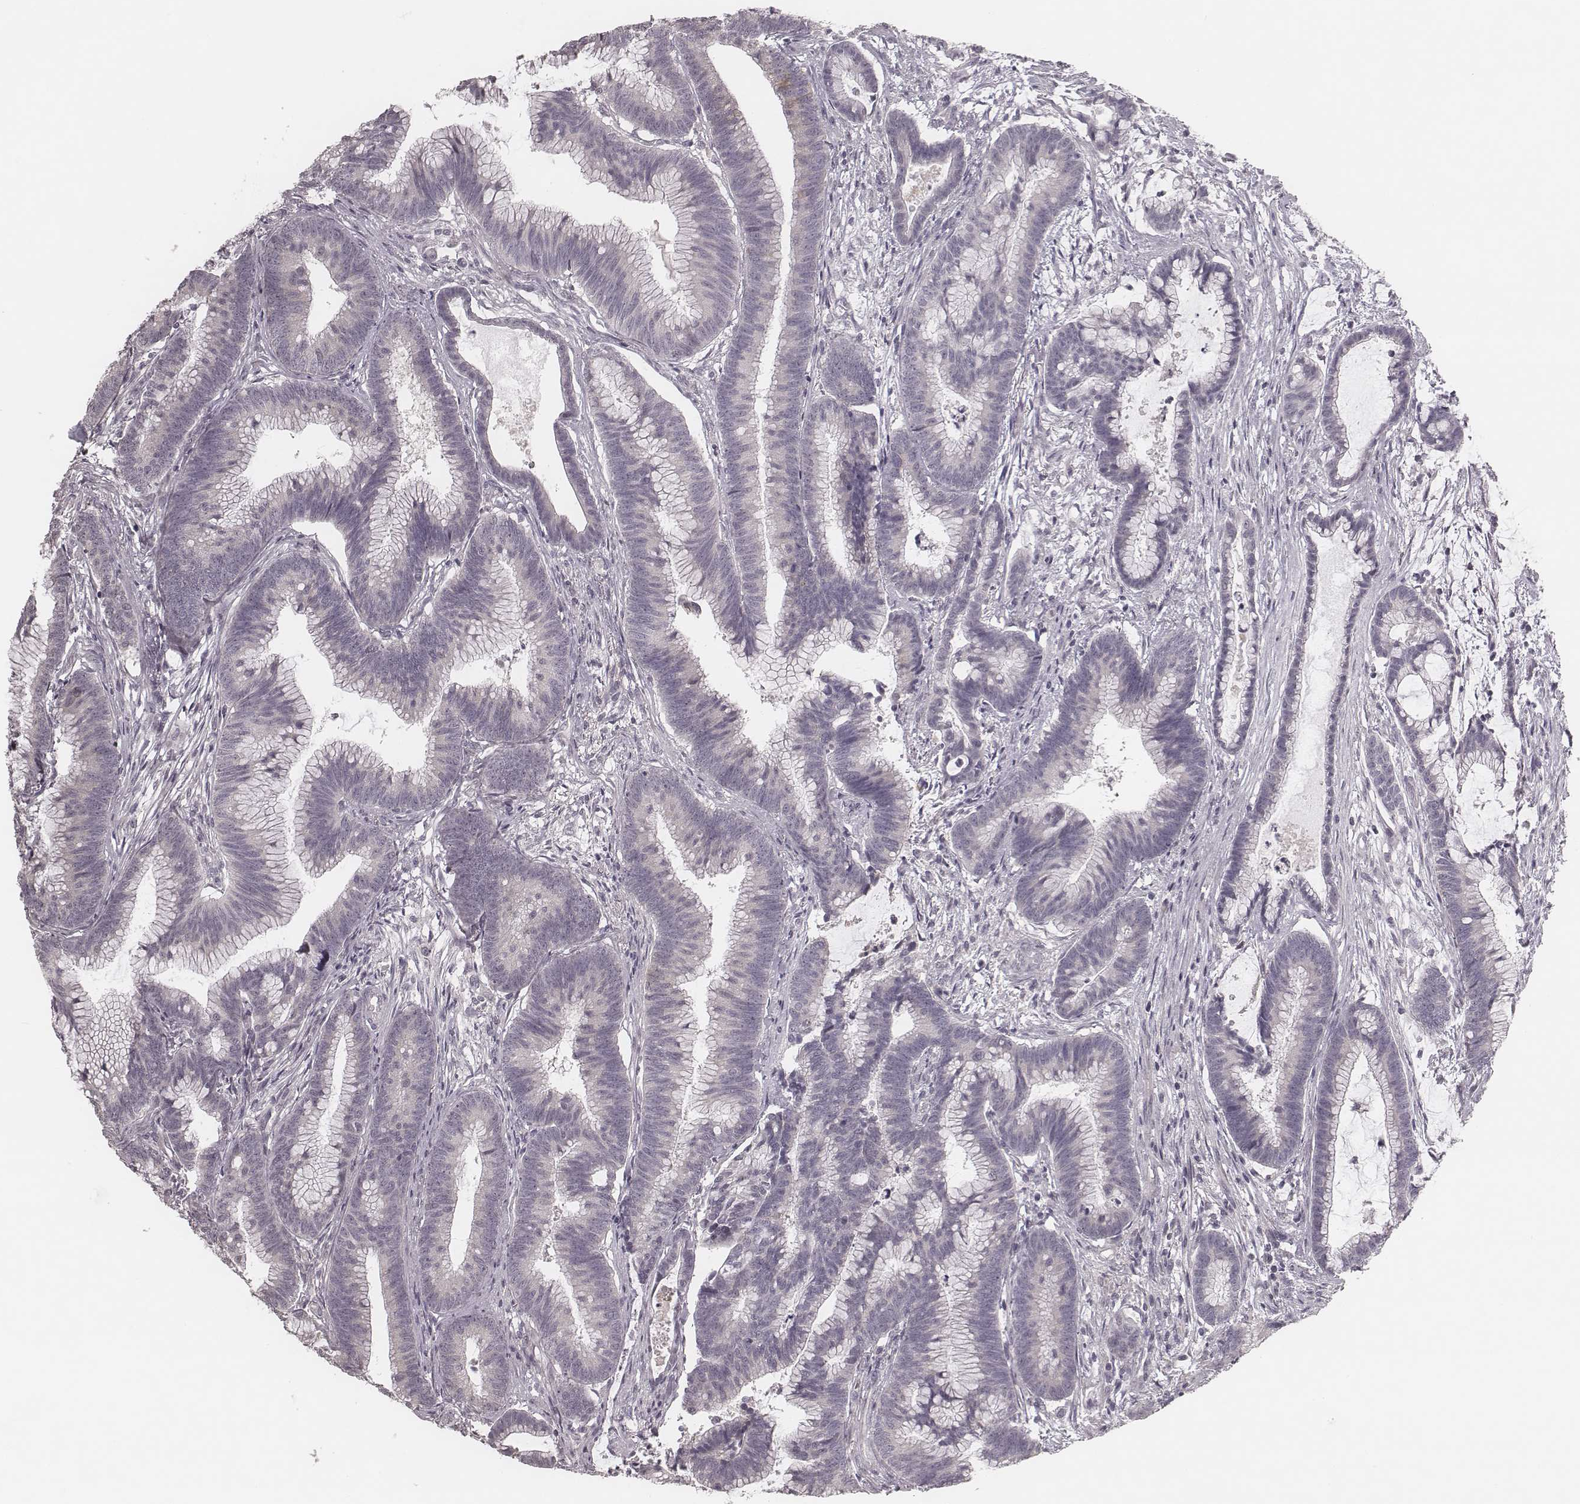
{"staining": {"intensity": "negative", "quantity": "none", "location": "none"}, "tissue": "colorectal cancer", "cell_type": "Tumor cells", "image_type": "cancer", "snomed": [{"axis": "morphology", "description": "Adenocarcinoma, NOS"}, {"axis": "topography", "description": "Colon"}], "caption": "Immunohistochemical staining of human colorectal adenocarcinoma displays no significant expression in tumor cells.", "gene": "ACACB", "patient": {"sex": "female", "age": 78}}